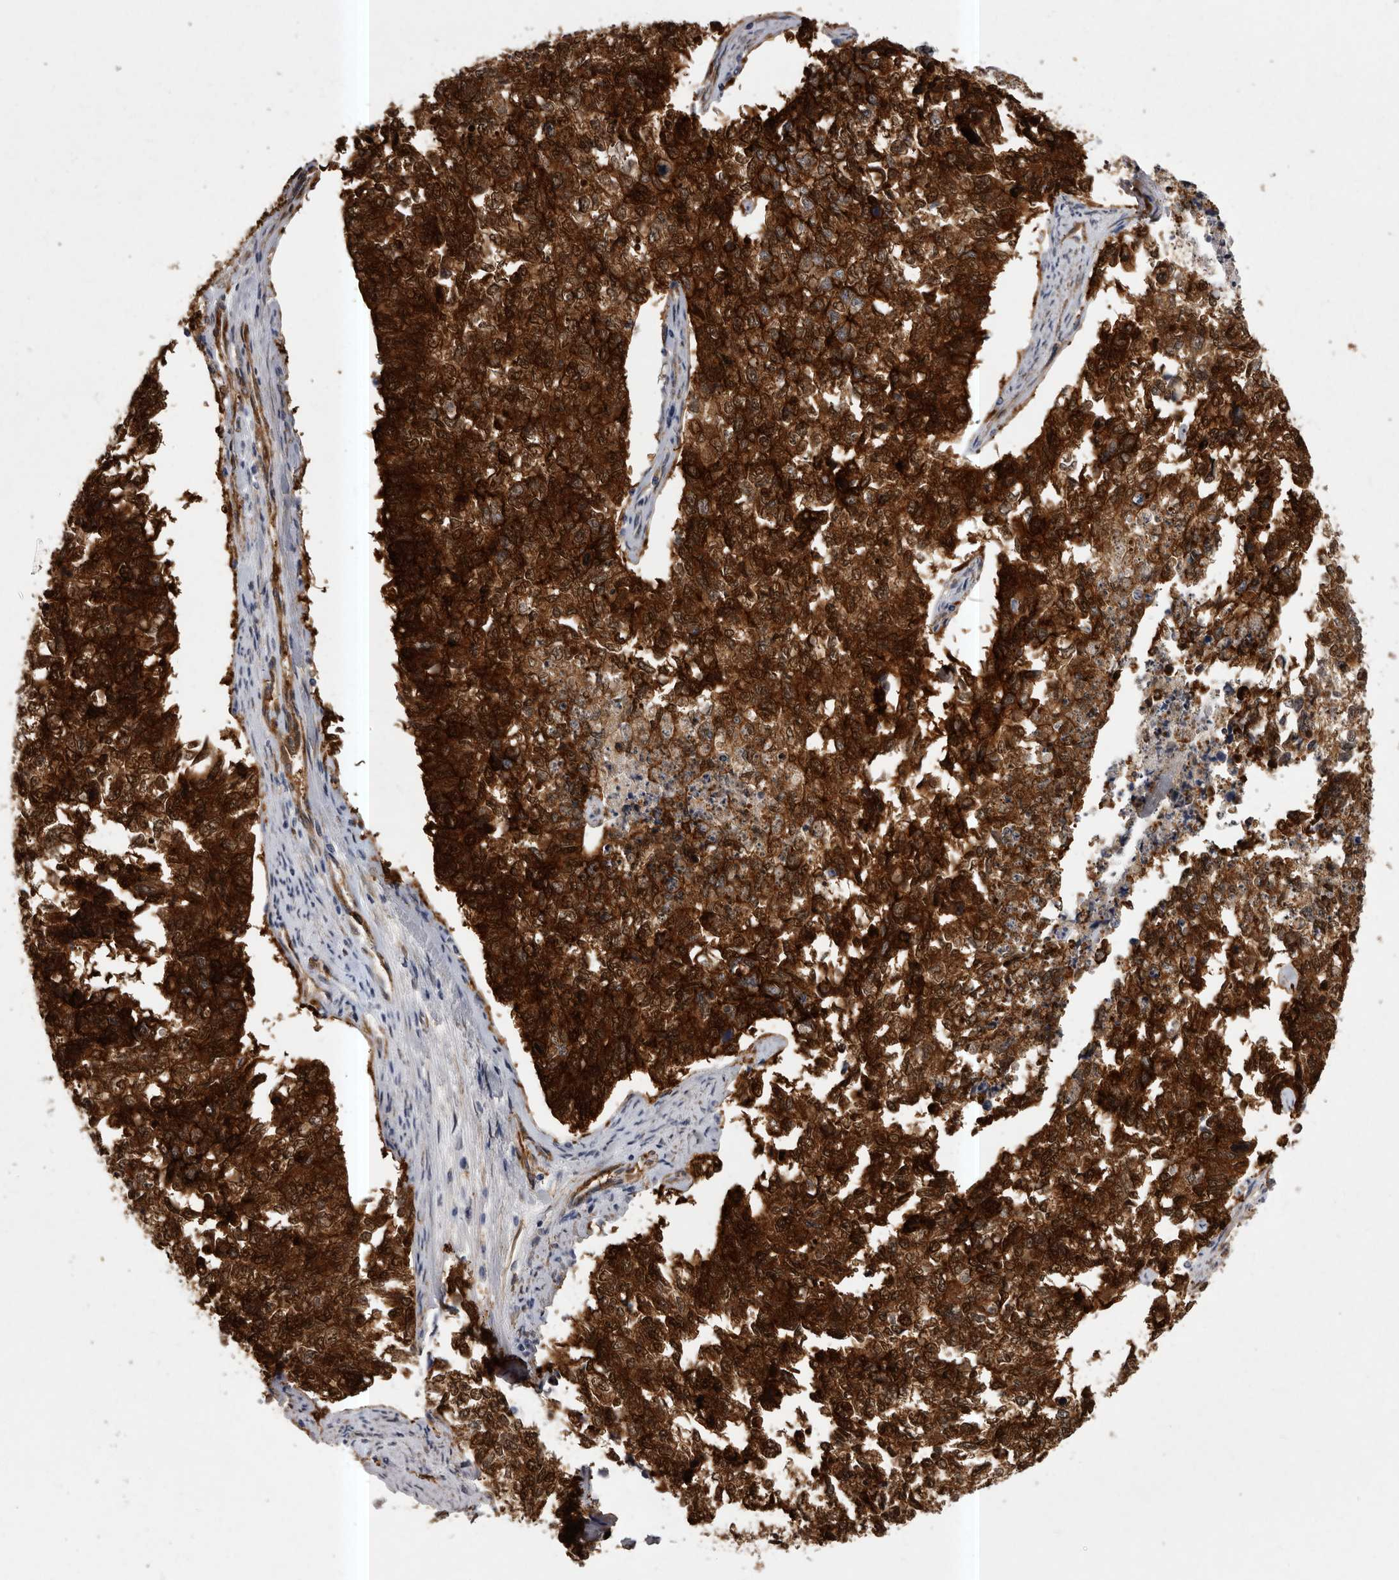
{"staining": {"intensity": "strong", "quantity": ">75%", "location": "cytoplasmic/membranous"}, "tissue": "cervical cancer", "cell_type": "Tumor cells", "image_type": "cancer", "snomed": [{"axis": "morphology", "description": "Squamous cell carcinoma, NOS"}, {"axis": "topography", "description": "Cervix"}], "caption": "Protein expression analysis of human cervical squamous cell carcinoma reveals strong cytoplasmic/membranous expression in approximately >75% of tumor cells.", "gene": "ENAH", "patient": {"sex": "female", "age": 63}}